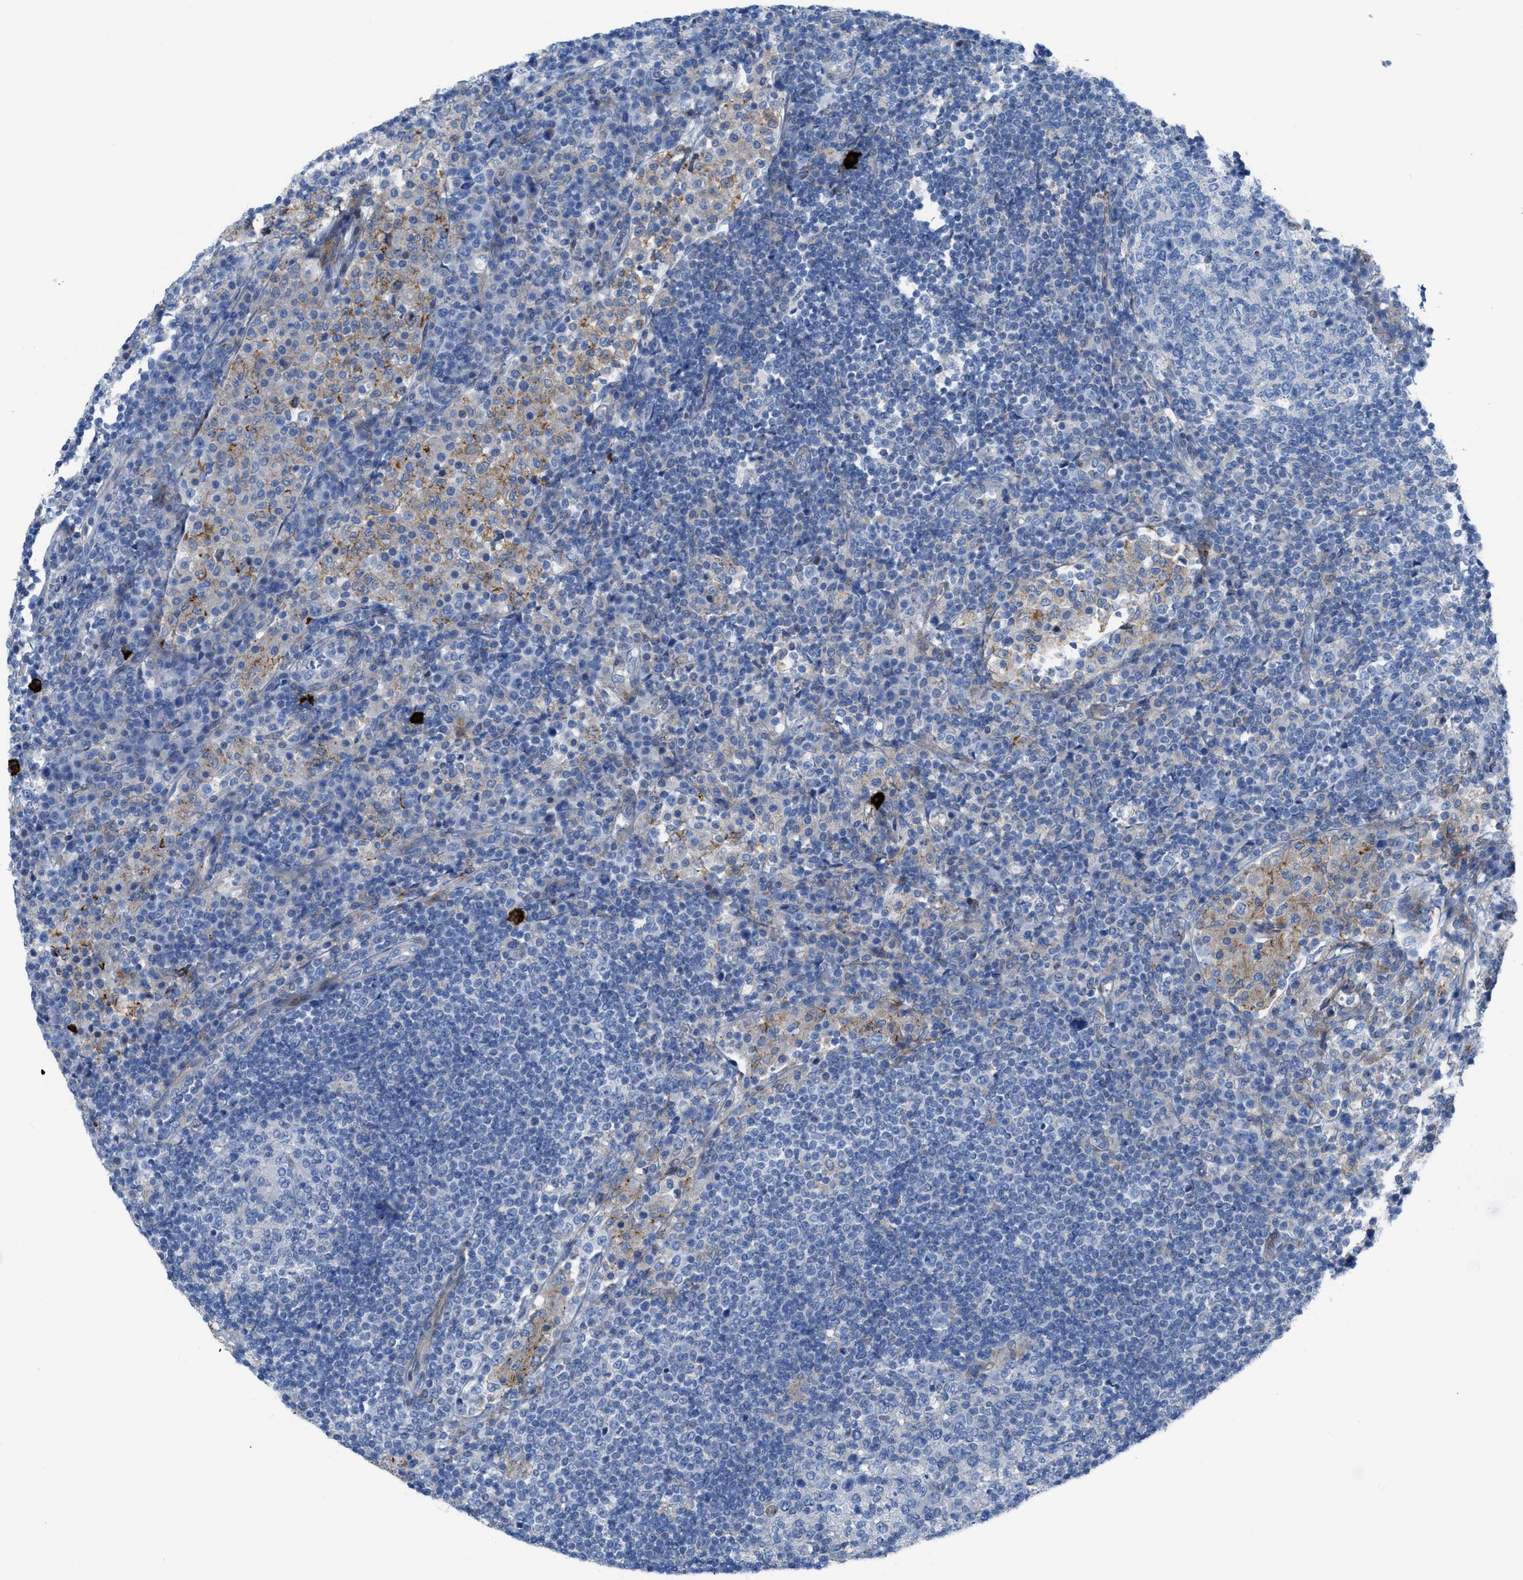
{"staining": {"intensity": "negative", "quantity": "none", "location": "none"}, "tissue": "lymph node", "cell_type": "Germinal center cells", "image_type": "normal", "snomed": [{"axis": "morphology", "description": "Normal tissue, NOS"}, {"axis": "topography", "description": "Lymph node"}], "caption": "Lymph node stained for a protein using immunohistochemistry shows no staining germinal center cells.", "gene": "KCNH7", "patient": {"sex": "female", "age": 53}}